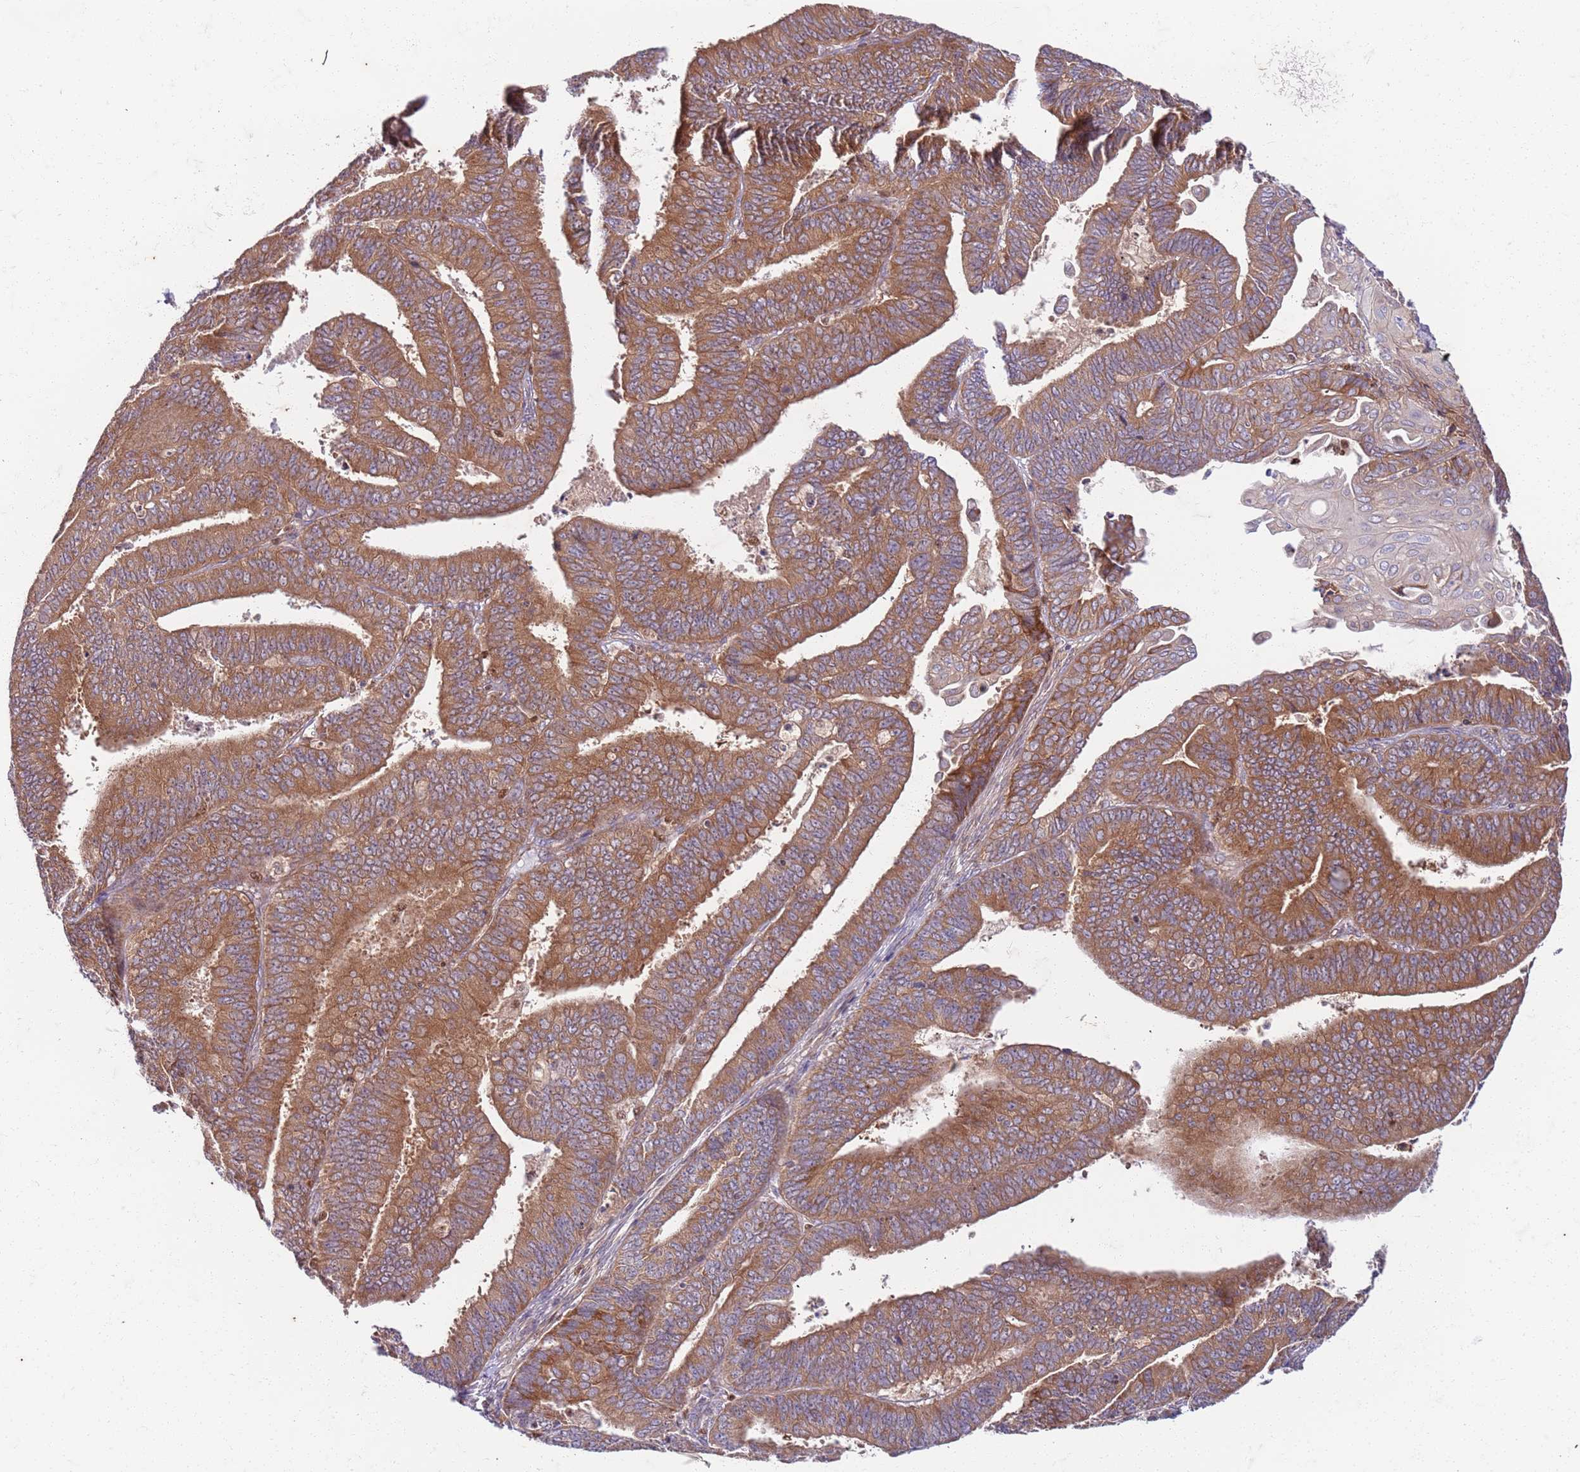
{"staining": {"intensity": "moderate", "quantity": ">75%", "location": "cytoplasmic/membranous"}, "tissue": "endometrial cancer", "cell_type": "Tumor cells", "image_type": "cancer", "snomed": [{"axis": "morphology", "description": "Adenocarcinoma, NOS"}, {"axis": "topography", "description": "Endometrium"}], "caption": "High-power microscopy captured an immunohistochemistry photomicrograph of endometrial cancer (adenocarcinoma), revealing moderate cytoplasmic/membranous expression in approximately >75% of tumor cells.", "gene": "OSBP", "patient": {"sex": "female", "age": 73}}